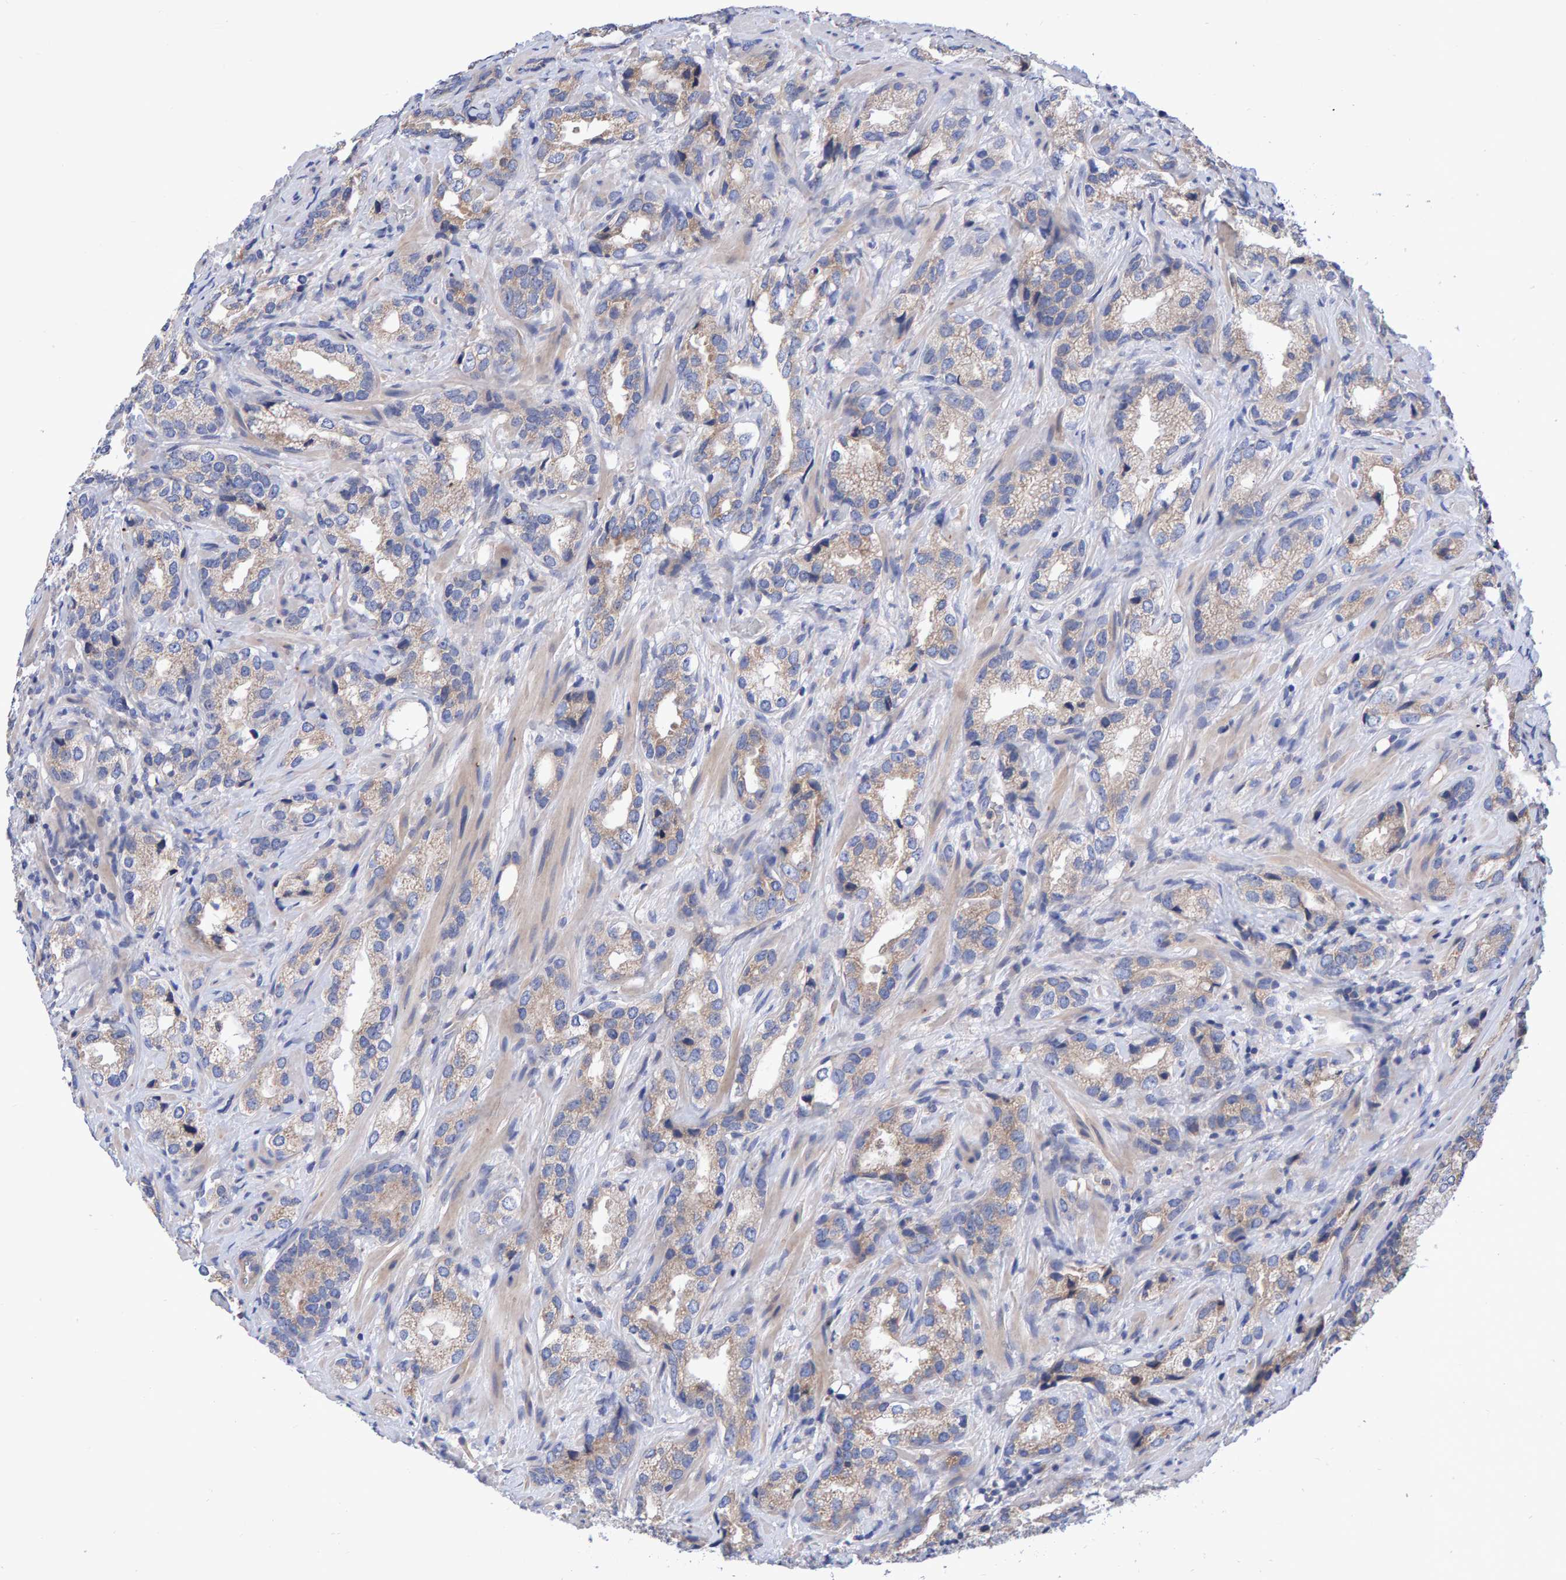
{"staining": {"intensity": "weak", "quantity": "<25%", "location": "cytoplasmic/membranous"}, "tissue": "prostate cancer", "cell_type": "Tumor cells", "image_type": "cancer", "snomed": [{"axis": "morphology", "description": "Adenocarcinoma, High grade"}, {"axis": "topography", "description": "Prostate"}], "caption": "Immunohistochemical staining of human high-grade adenocarcinoma (prostate) exhibits no significant expression in tumor cells.", "gene": "EFR3A", "patient": {"sex": "male", "age": 63}}